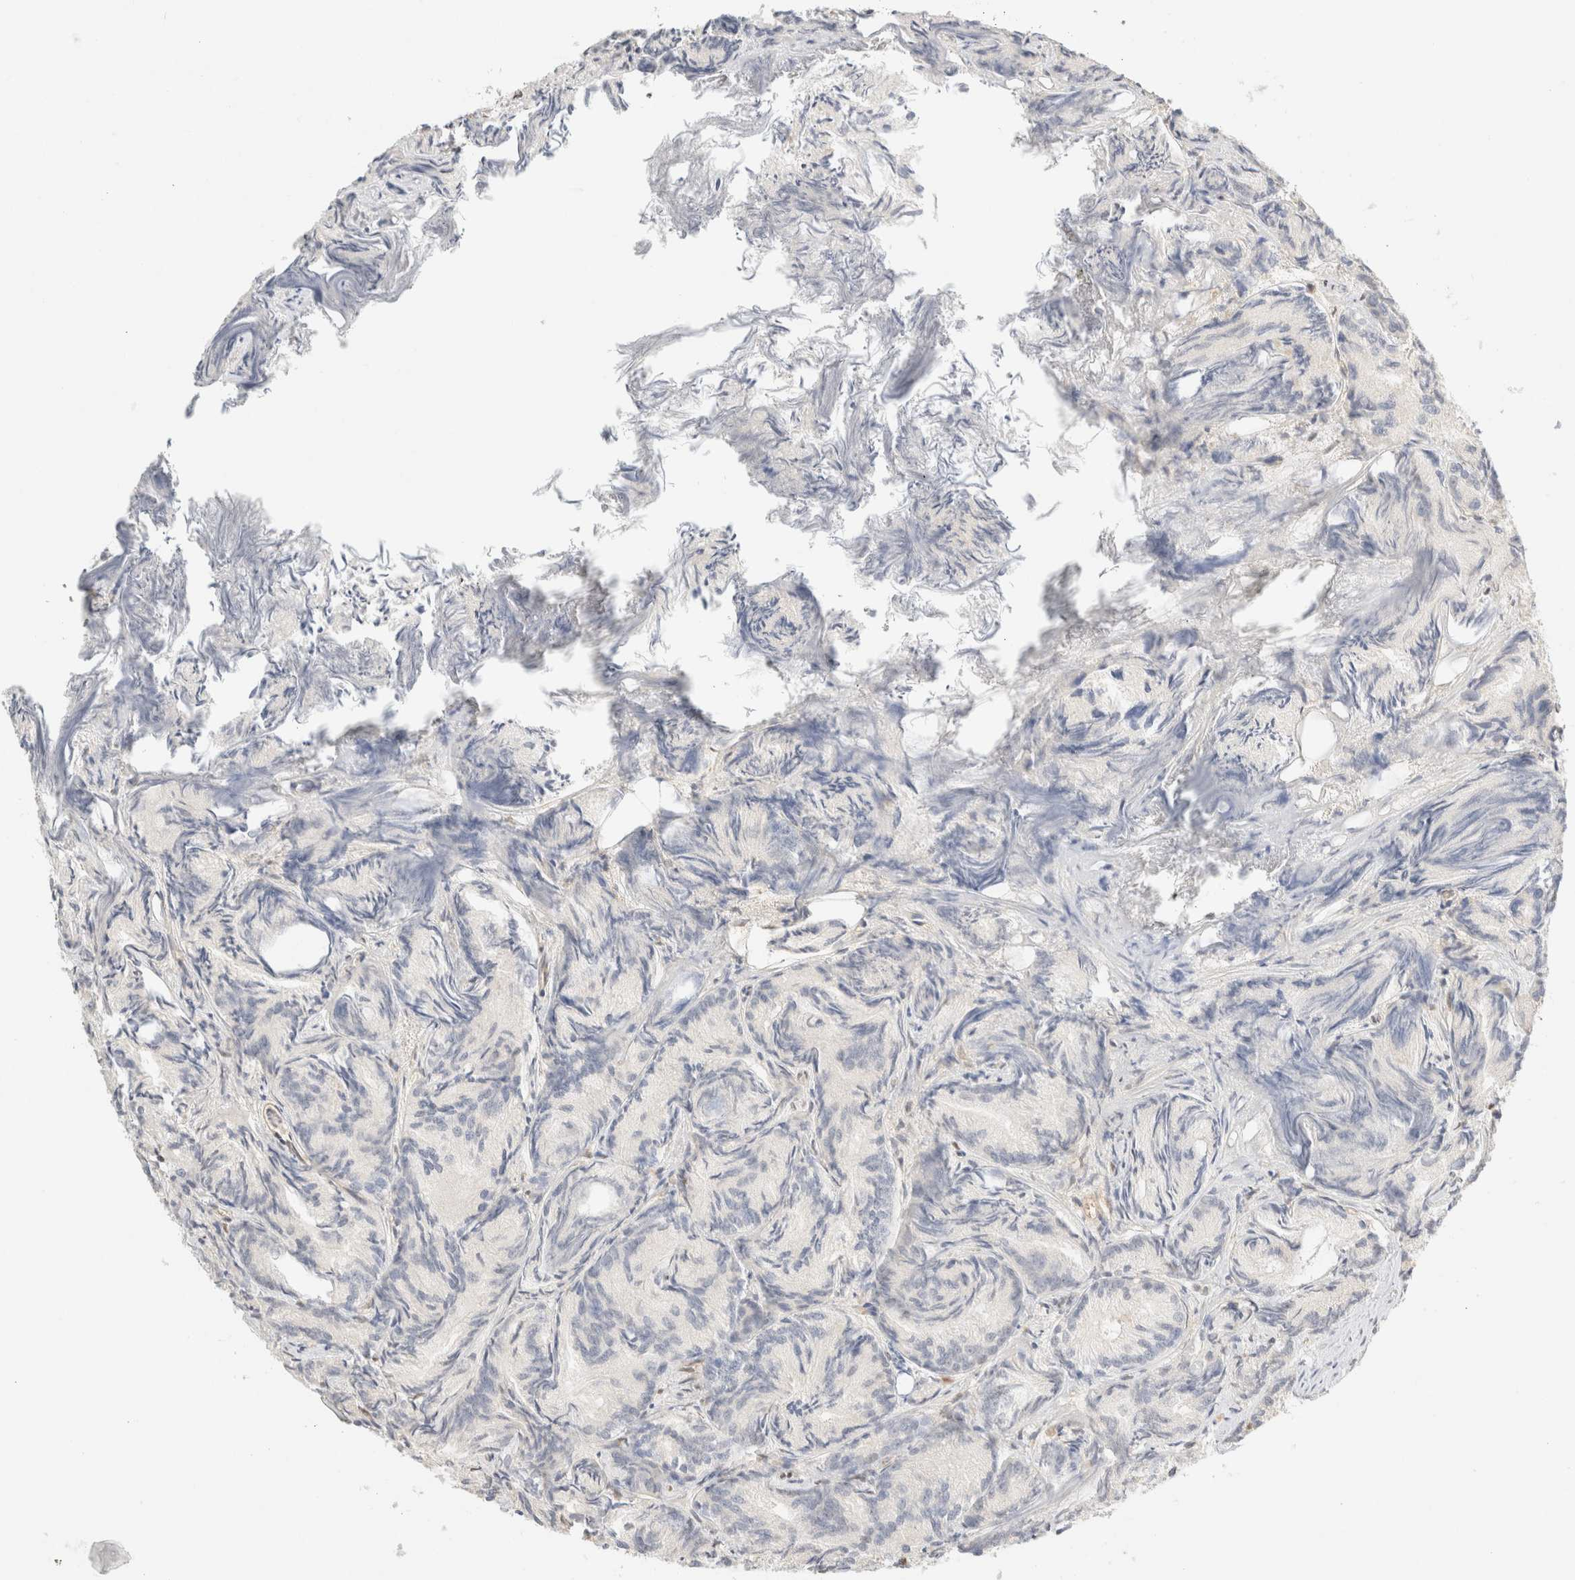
{"staining": {"intensity": "negative", "quantity": "none", "location": "none"}, "tissue": "prostate cancer", "cell_type": "Tumor cells", "image_type": "cancer", "snomed": [{"axis": "morphology", "description": "Adenocarcinoma, Low grade"}, {"axis": "topography", "description": "Prostate"}], "caption": "Tumor cells are negative for protein expression in human prostate low-grade adenocarcinoma.", "gene": "DDB2", "patient": {"sex": "male", "age": 89}}